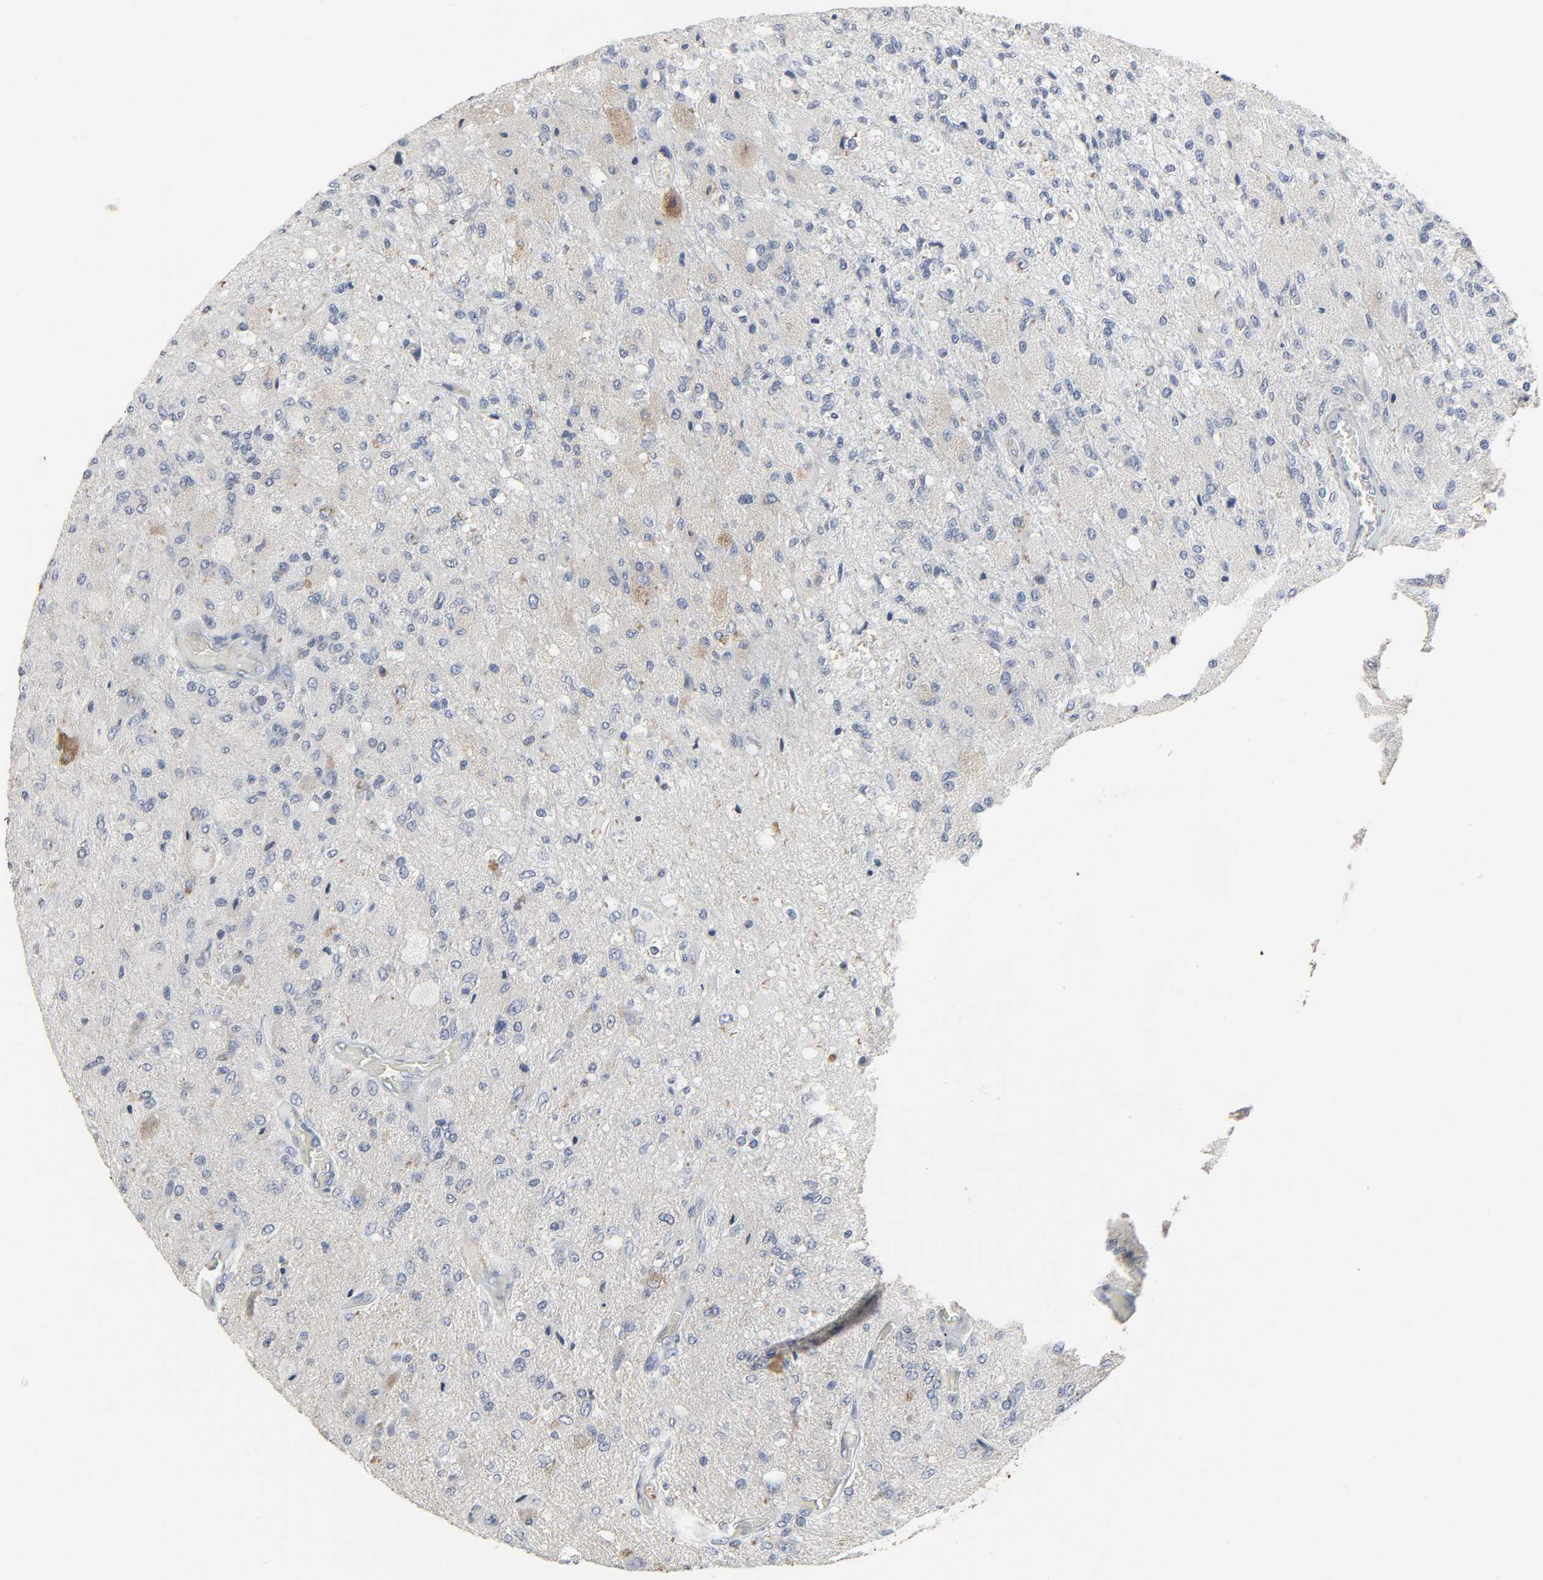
{"staining": {"intensity": "weak", "quantity": "<25%", "location": "cytoplasmic/membranous"}, "tissue": "glioma", "cell_type": "Tumor cells", "image_type": "cancer", "snomed": [{"axis": "morphology", "description": "Normal tissue, NOS"}, {"axis": "morphology", "description": "Glioma, malignant, High grade"}, {"axis": "topography", "description": "Cerebral cortex"}], "caption": "Glioma was stained to show a protein in brown. There is no significant positivity in tumor cells. (Immunohistochemistry (ihc), brightfield microscopy, high magnification).", "gene": "FBLN5", "patient": {"sex": "male", "age": 77}}